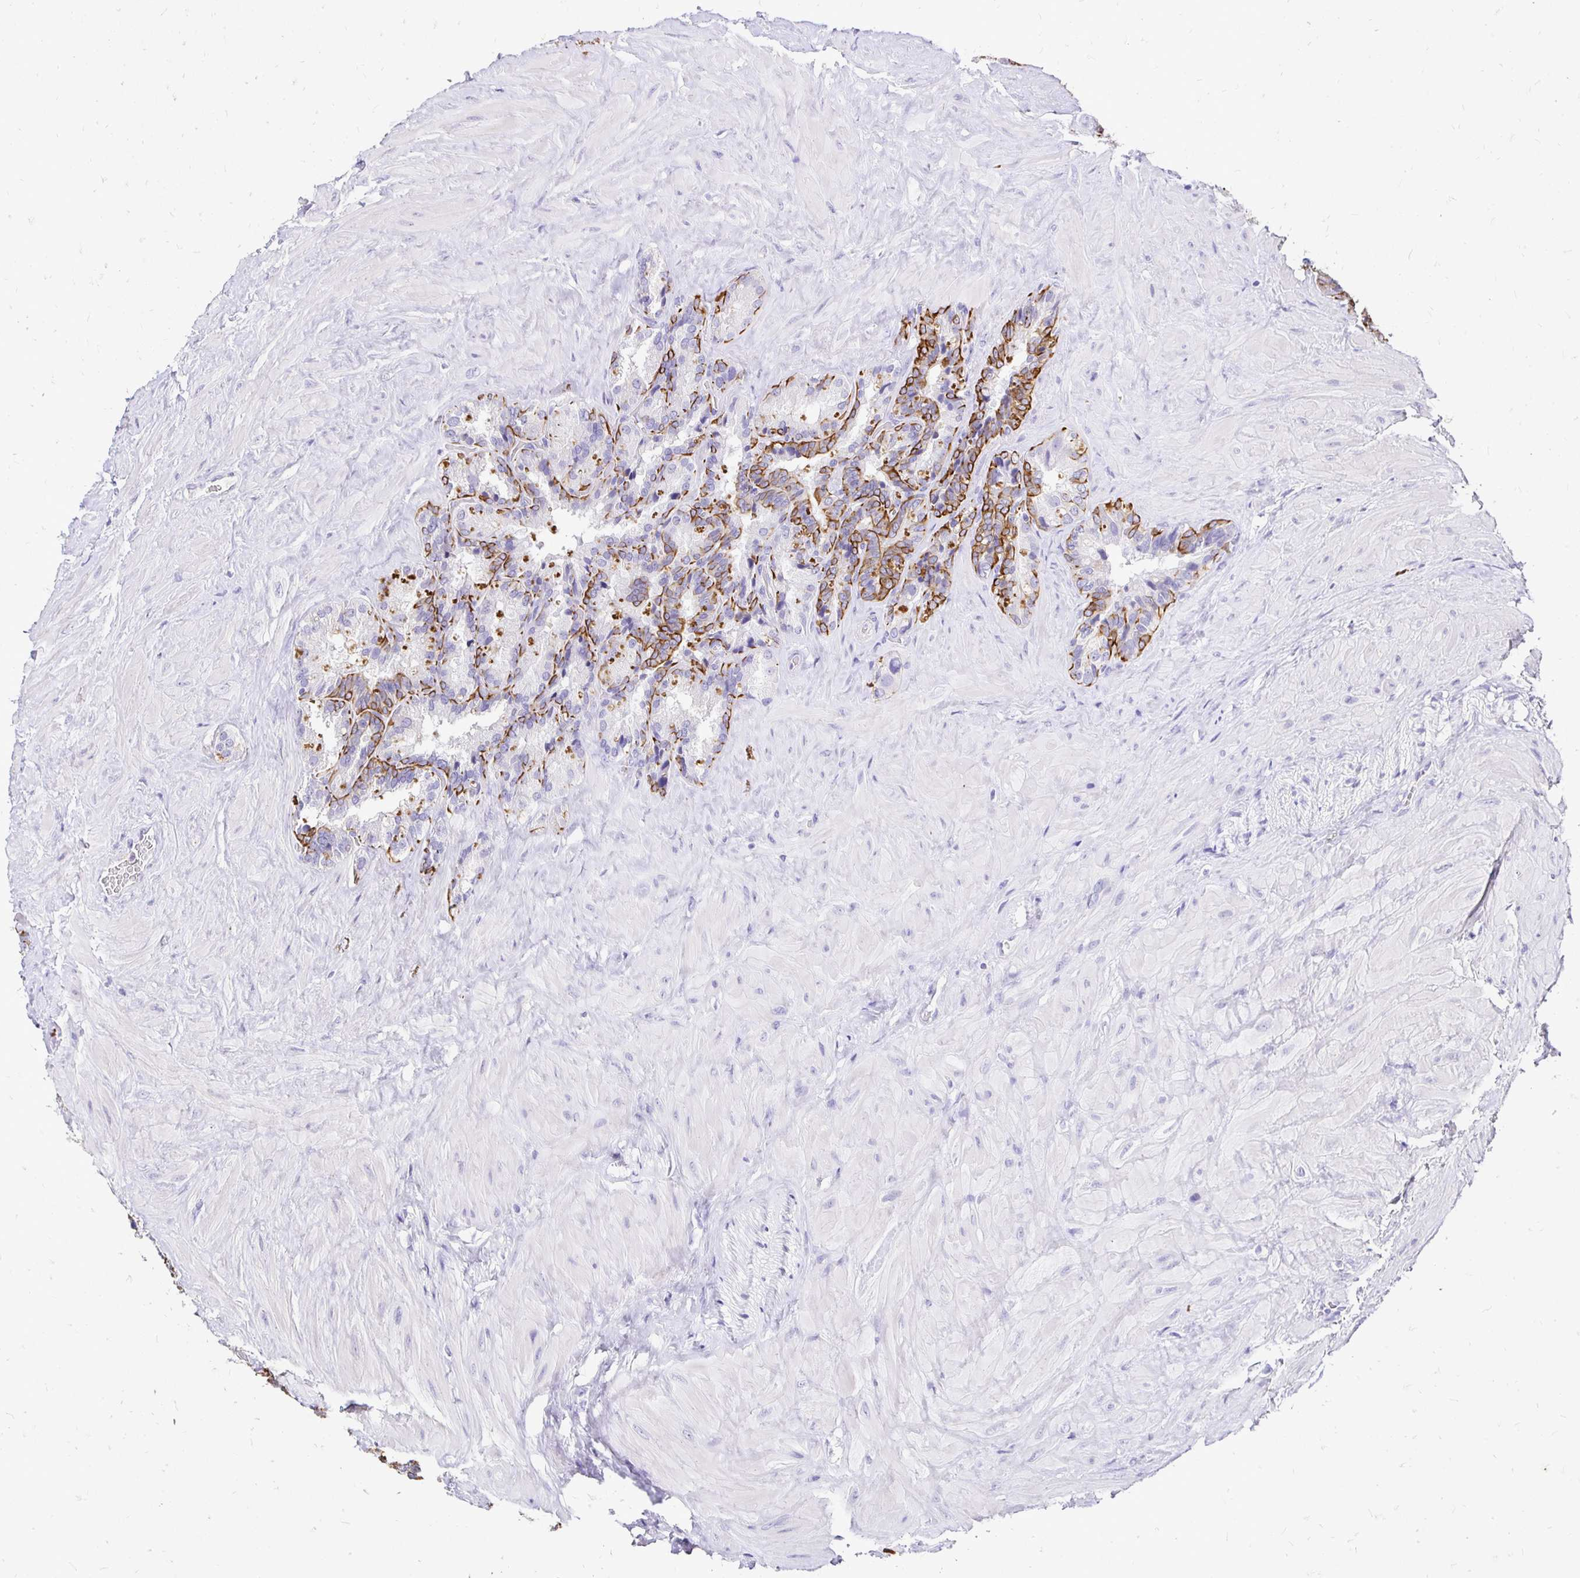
{"staining": {"intensity": "moderate", "quantity": "25%-75%", "location": "cytoplasmic/membranous"}, "tissue": "seminal vesicle", "cell_type": "Glandular cells", "image_type": "normal", "snomed": [{"axis": "morphology", "description": "Normal tissue, NOS"}, {"axis": "topography", "description": "Seminal veicle"}], "caption": "This photomicrograph shows immunohistochemistry (IHC) staining of benign seminal vesicle, with medium moderate cytoplasmic/membranous expression in approximately 25%-75% of glandular cells.", "gene": "TAF1D", "patient": {"sex": "male", "age": 60}}